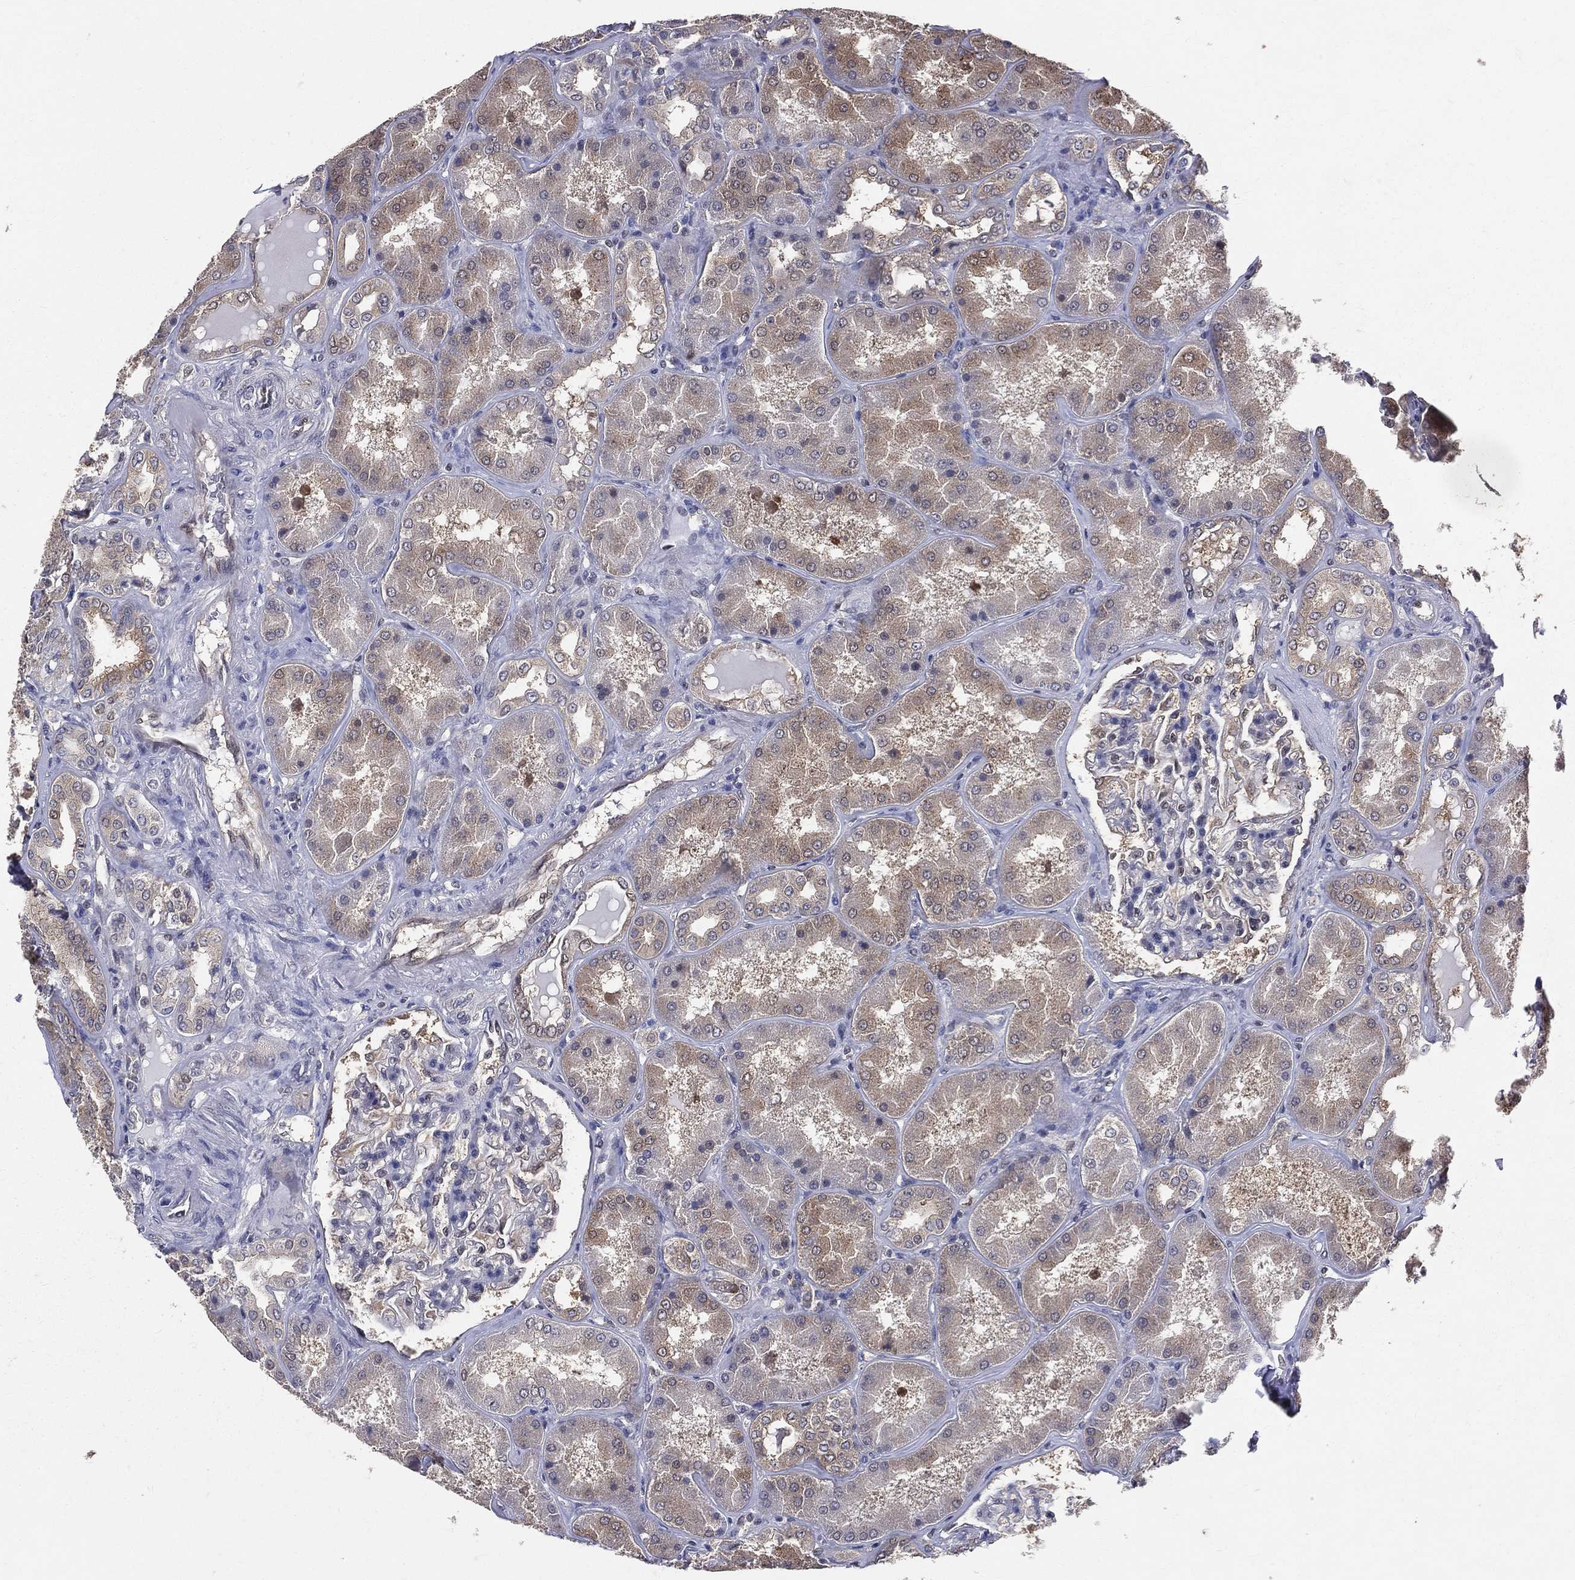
{"staining": {"intensity": "weak", "quantity": "25%-75%", "location": "cytoplasmic/membranous"}, "tissue": "kidney", "cell_type": "Cells in glomeruli", "image_type": "normal", "snomed": [{"axis": "morphology", "description": "Normal tissue, NOS"}, {"axis": "topography", "description": "Kidney"}], "caption": "Weak cytoplasmic/membranous staining is present in approximately 25%-75% of cells in glomeruli in unremarkable kidney.", "gene": "GMPR2", "patient": {"sex": "female", "age": 56}}